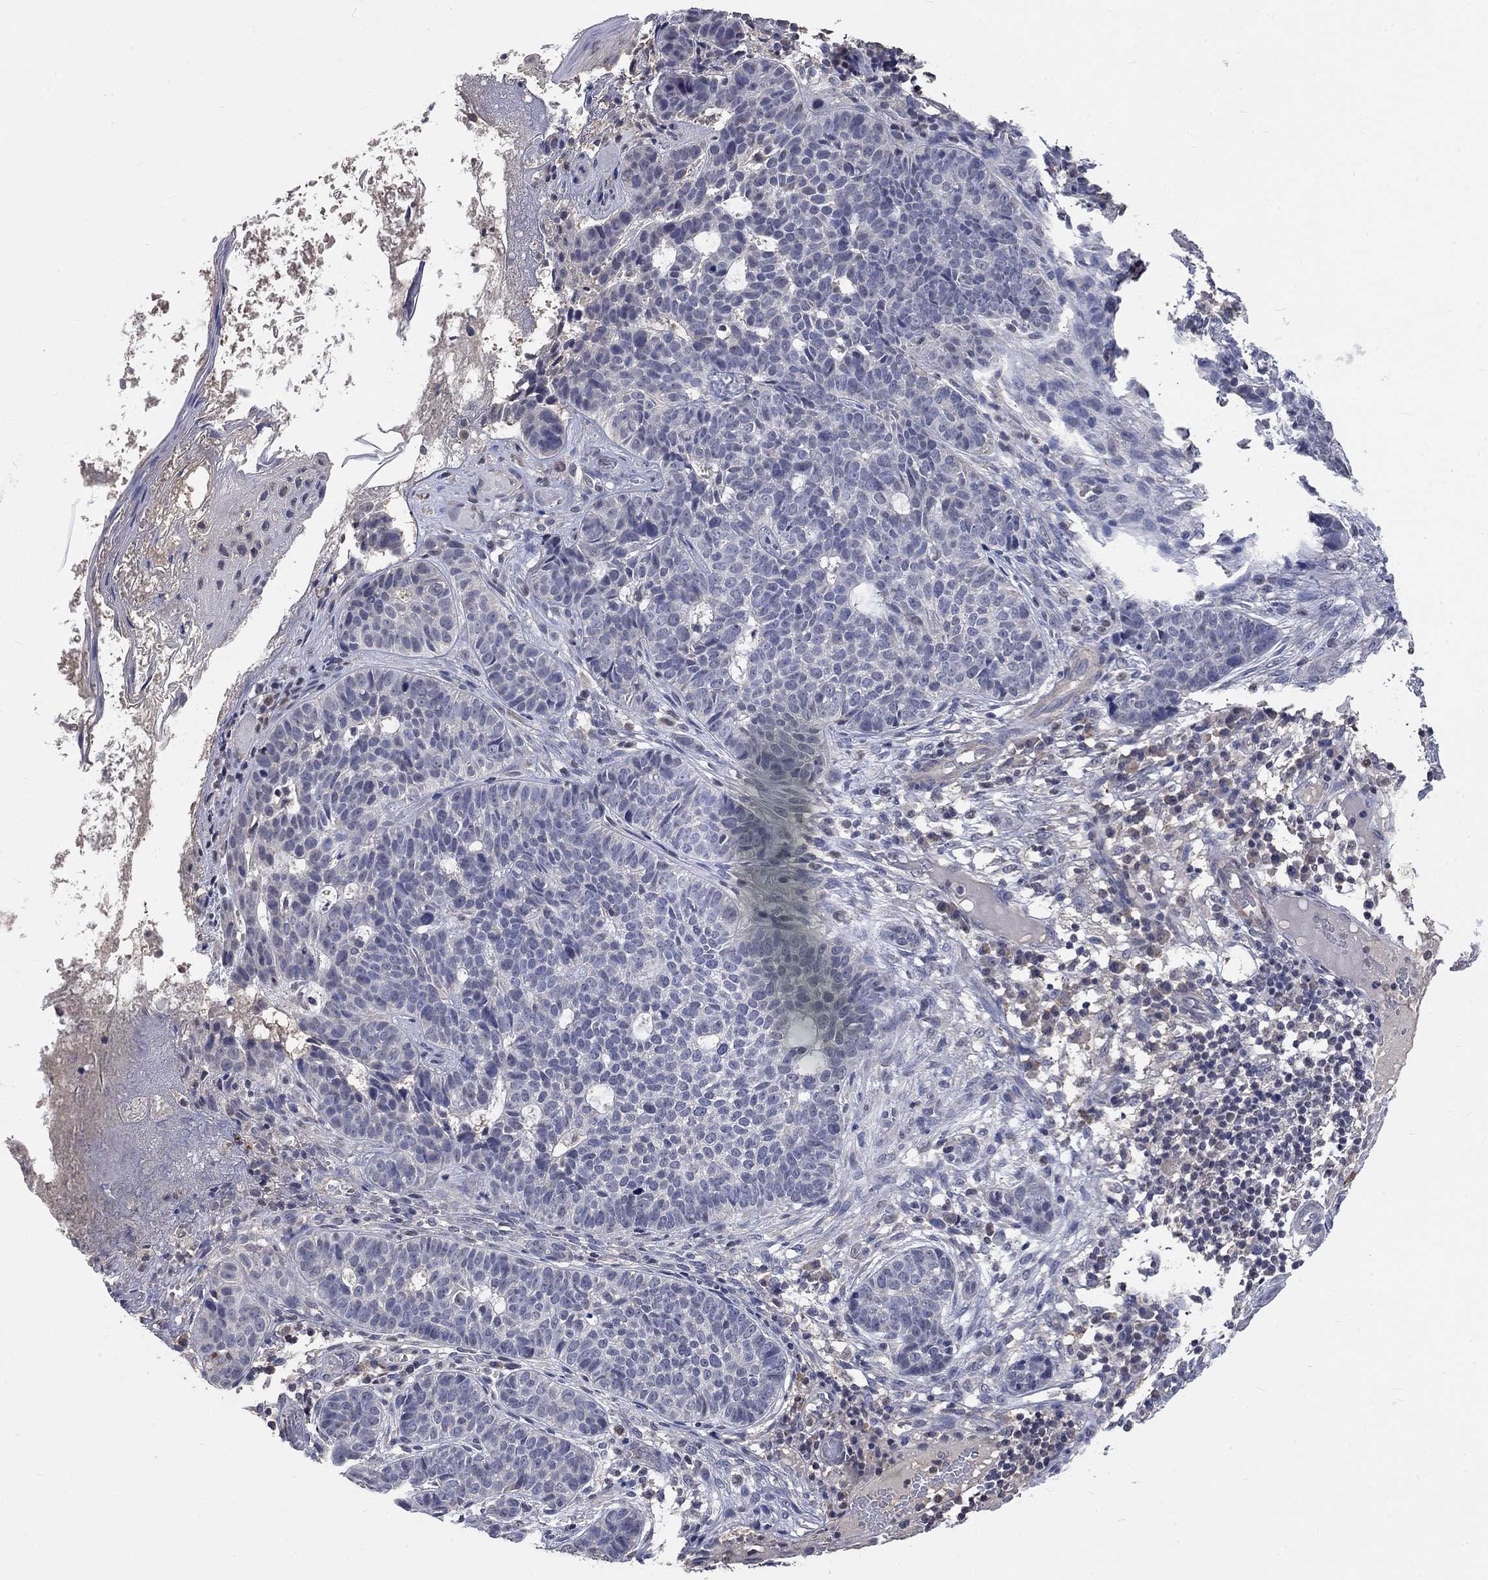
{"staining": {"intensity": "negative", "quantity": "none", "location": "none"}, "tissue": "skin cancer", "cell_type": "Tumor cells", "image_type": "cancer", "snomed": [{"axis": "morphology", "description": "Basal cell carcinoma"}, {"axis": "topography", "description": "Skin"}], "caption": "Basal cell carcinoma (skin) was stained to show a protein in brown. There is no significant expression in tumor cells. (DAB IHC visualized using brightfield microscopy, high magnification).", "gene": "ZBTB18", "patient": {"sex": "female", "age": 69}}